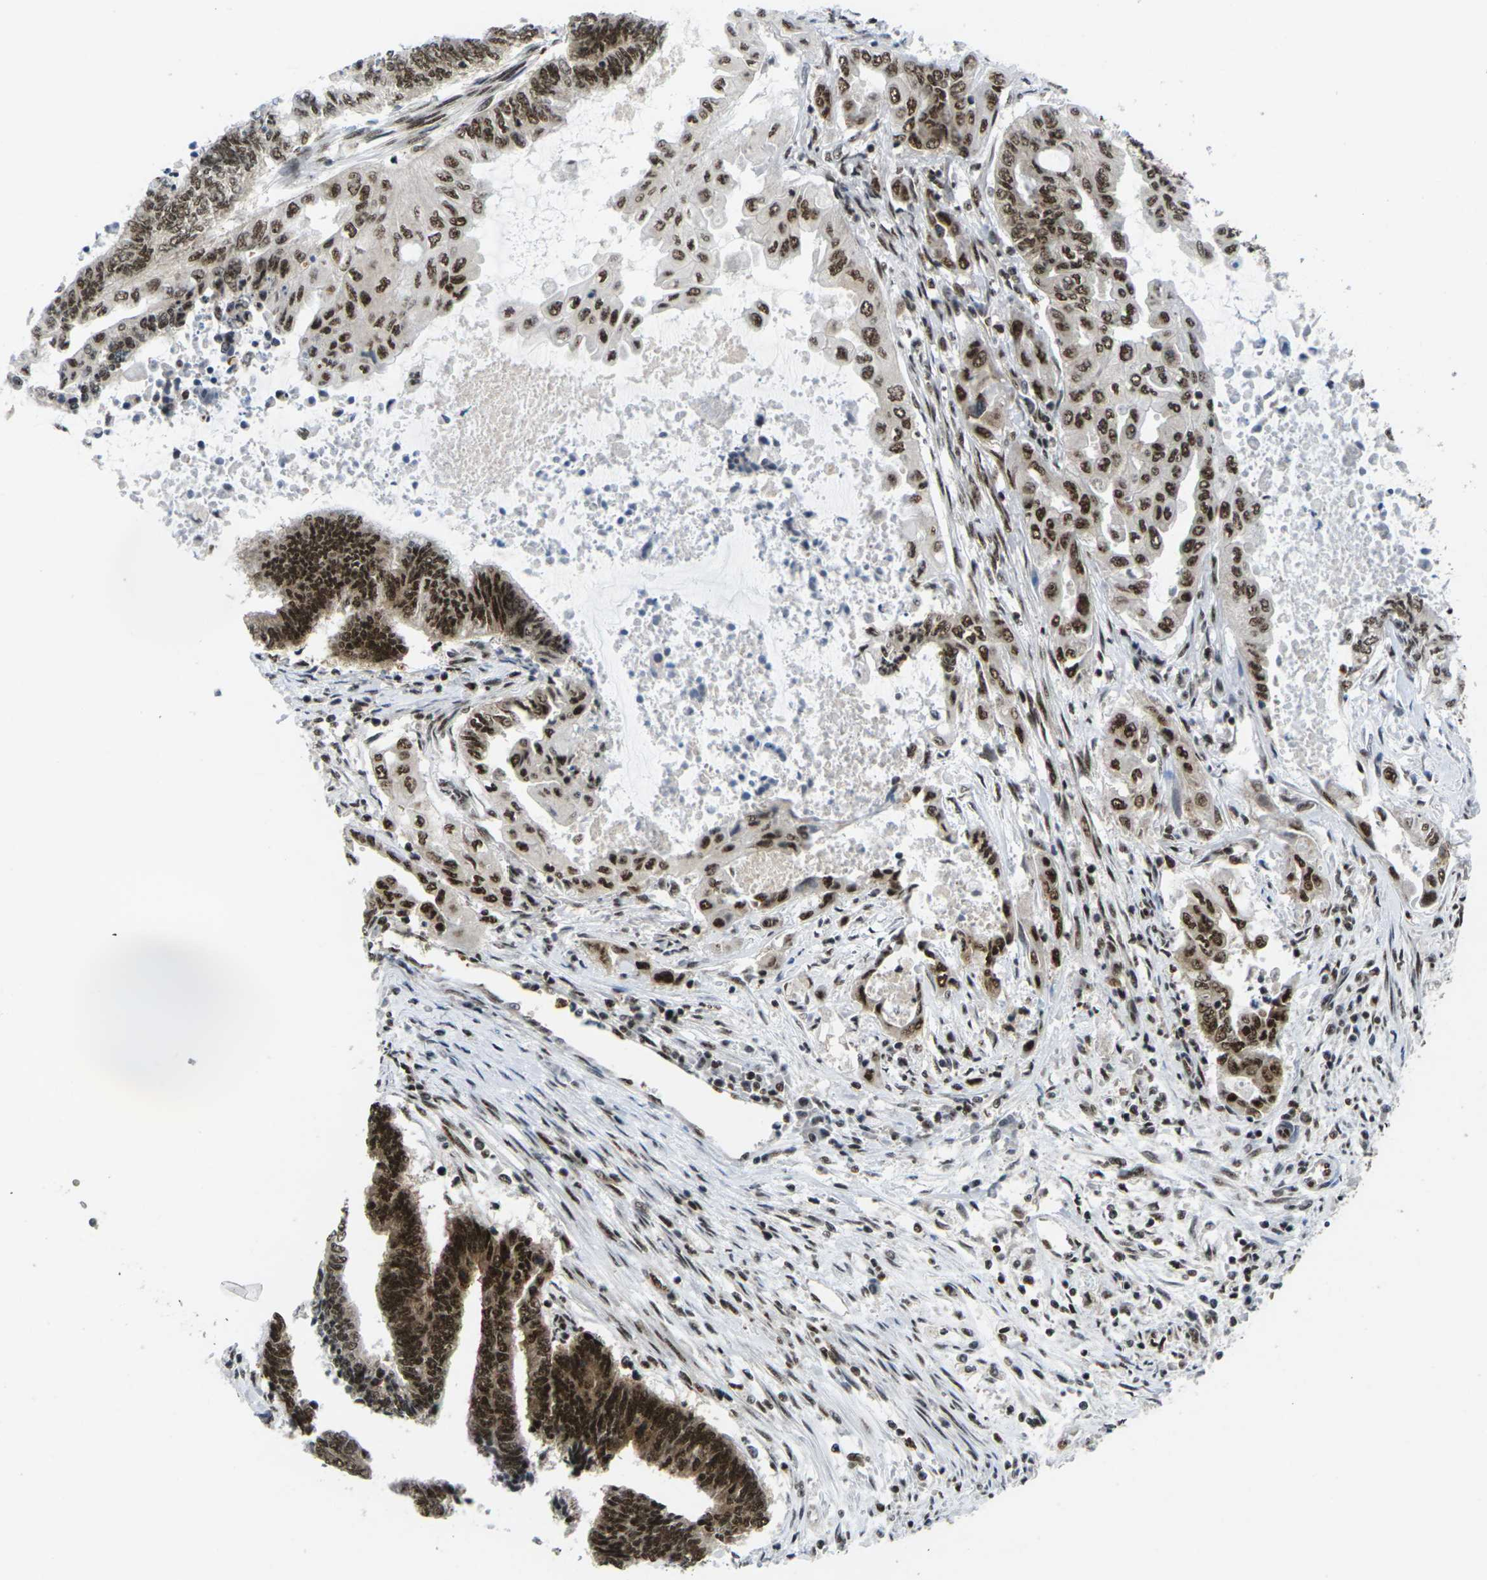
{"staining": {"intensity": "strong", "quantity": ">75%", "location": "nuclear"}, "tissue": "endometrial cancer", "cell_type": "Tumor cells", "image_type": "cancer", "snomed": [{"axis": "morphology", "description": "Adenocarcinoma, NOS"}, {"axis": "topography", "description": "Uterus"}, {"axis": "topography", "description": "Endometrium"}], "caption": "Protein expression analysis of human adenocarcinoma (endometrial) reveals strong nuclear positivity in about >75% of tumor cells.", "gene": "MAGOH", "patient": {"sex": "female", "age": 70}}